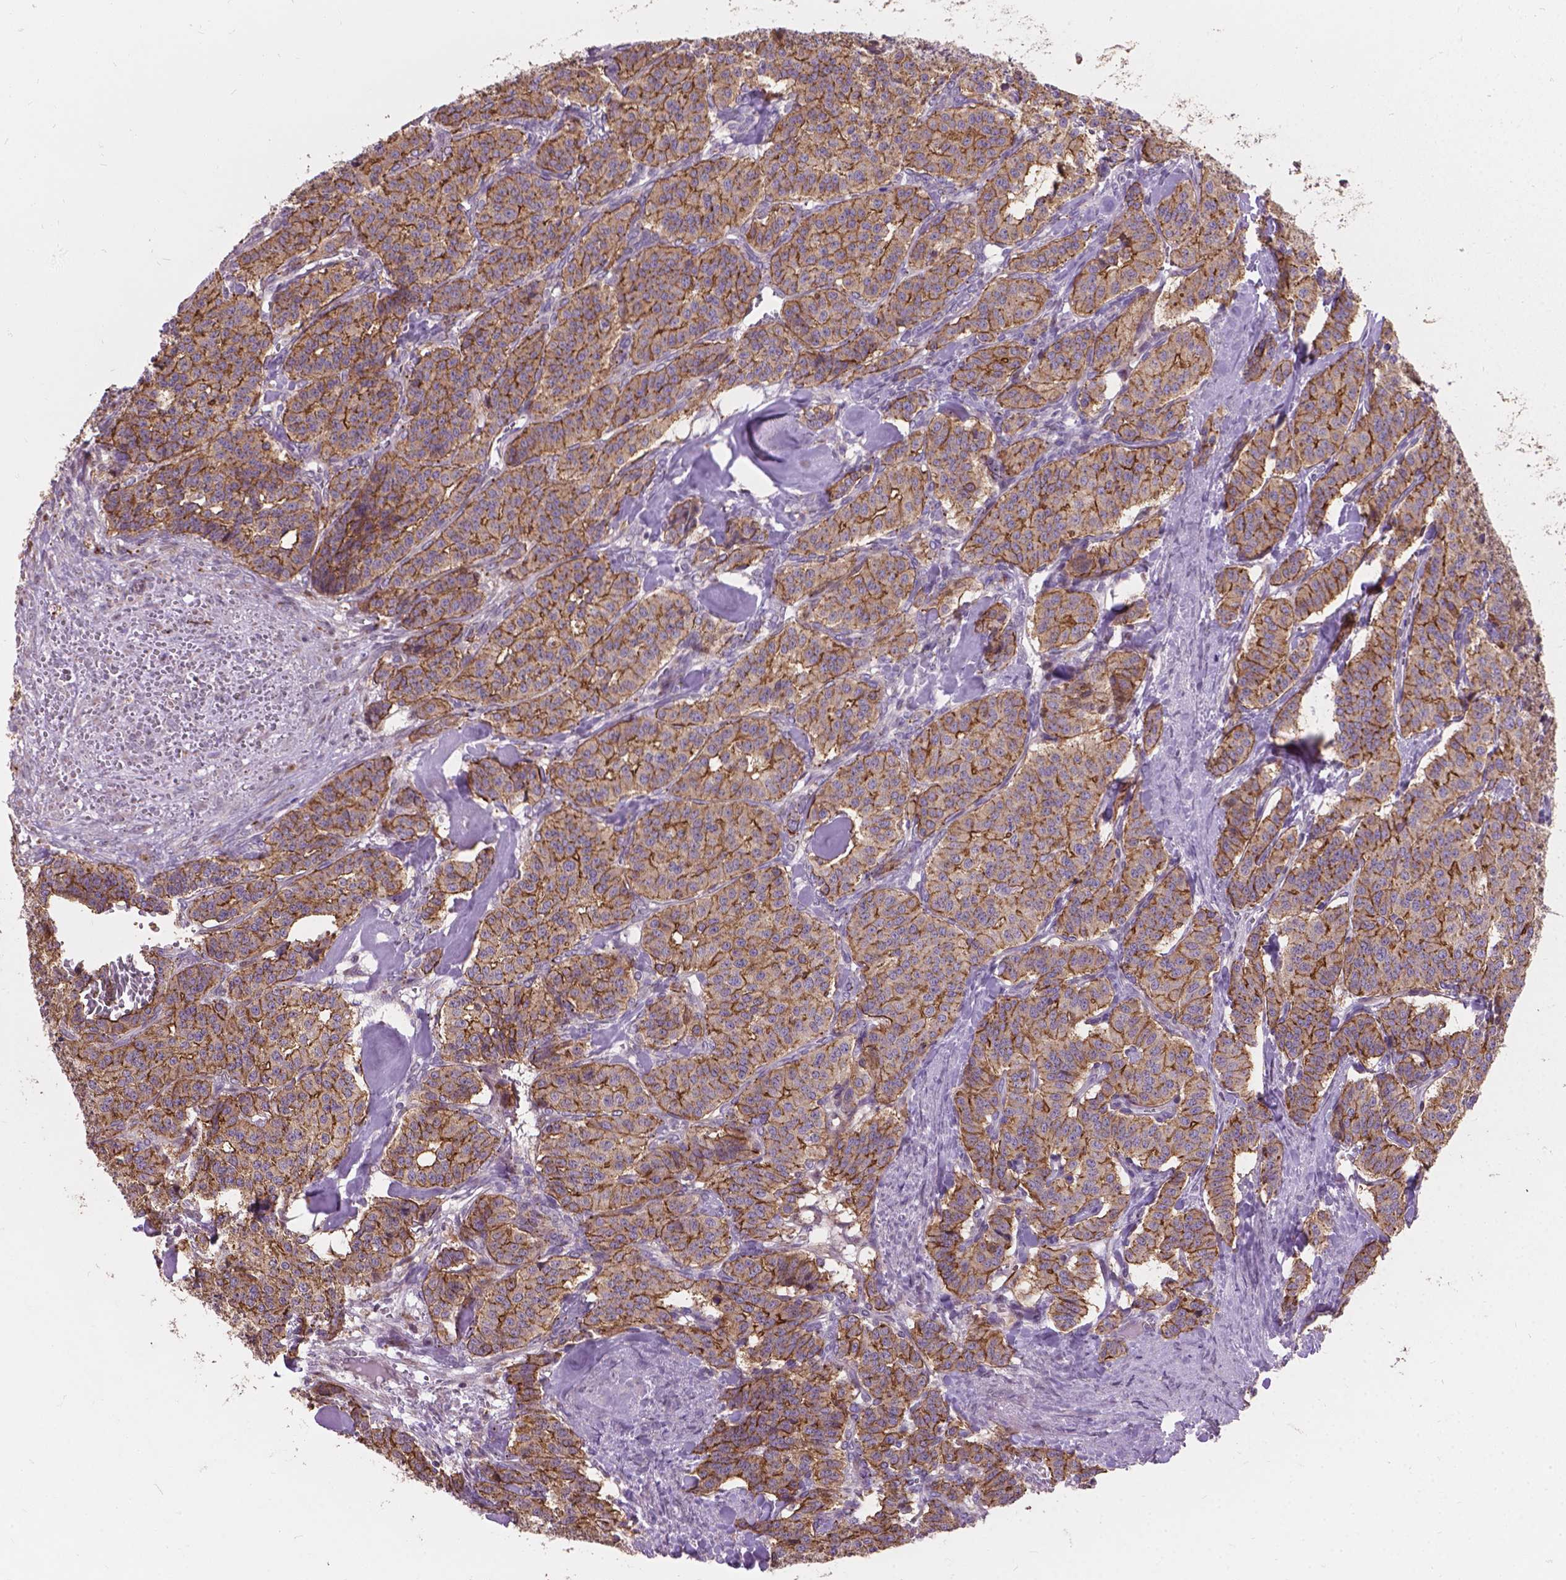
{"staining": {"intensity": "moderate", "quantity": "25%-75%", "location": "cytoplasmic/membranous"}, "tissue": "carcinoid", "cell_type": "Tumor cells", "image_type": "cancer", "snomed": [{"axis": "morphology", "description": "Normal tissue, NOS"}, {"axis": "morphology", "description": "Carcinoid, malignant, NOS"}, {"axis": "topography", "description": "Lung"}], "caption": "This is a micrograph of immunohistochemistry (IHC) staining of malignant carcinoid, which shows moderate expression in the cytoplasmic/membranous of tumor cells.", "gene": "MYH14", "patient": {"sex": "female", "age": 46}}